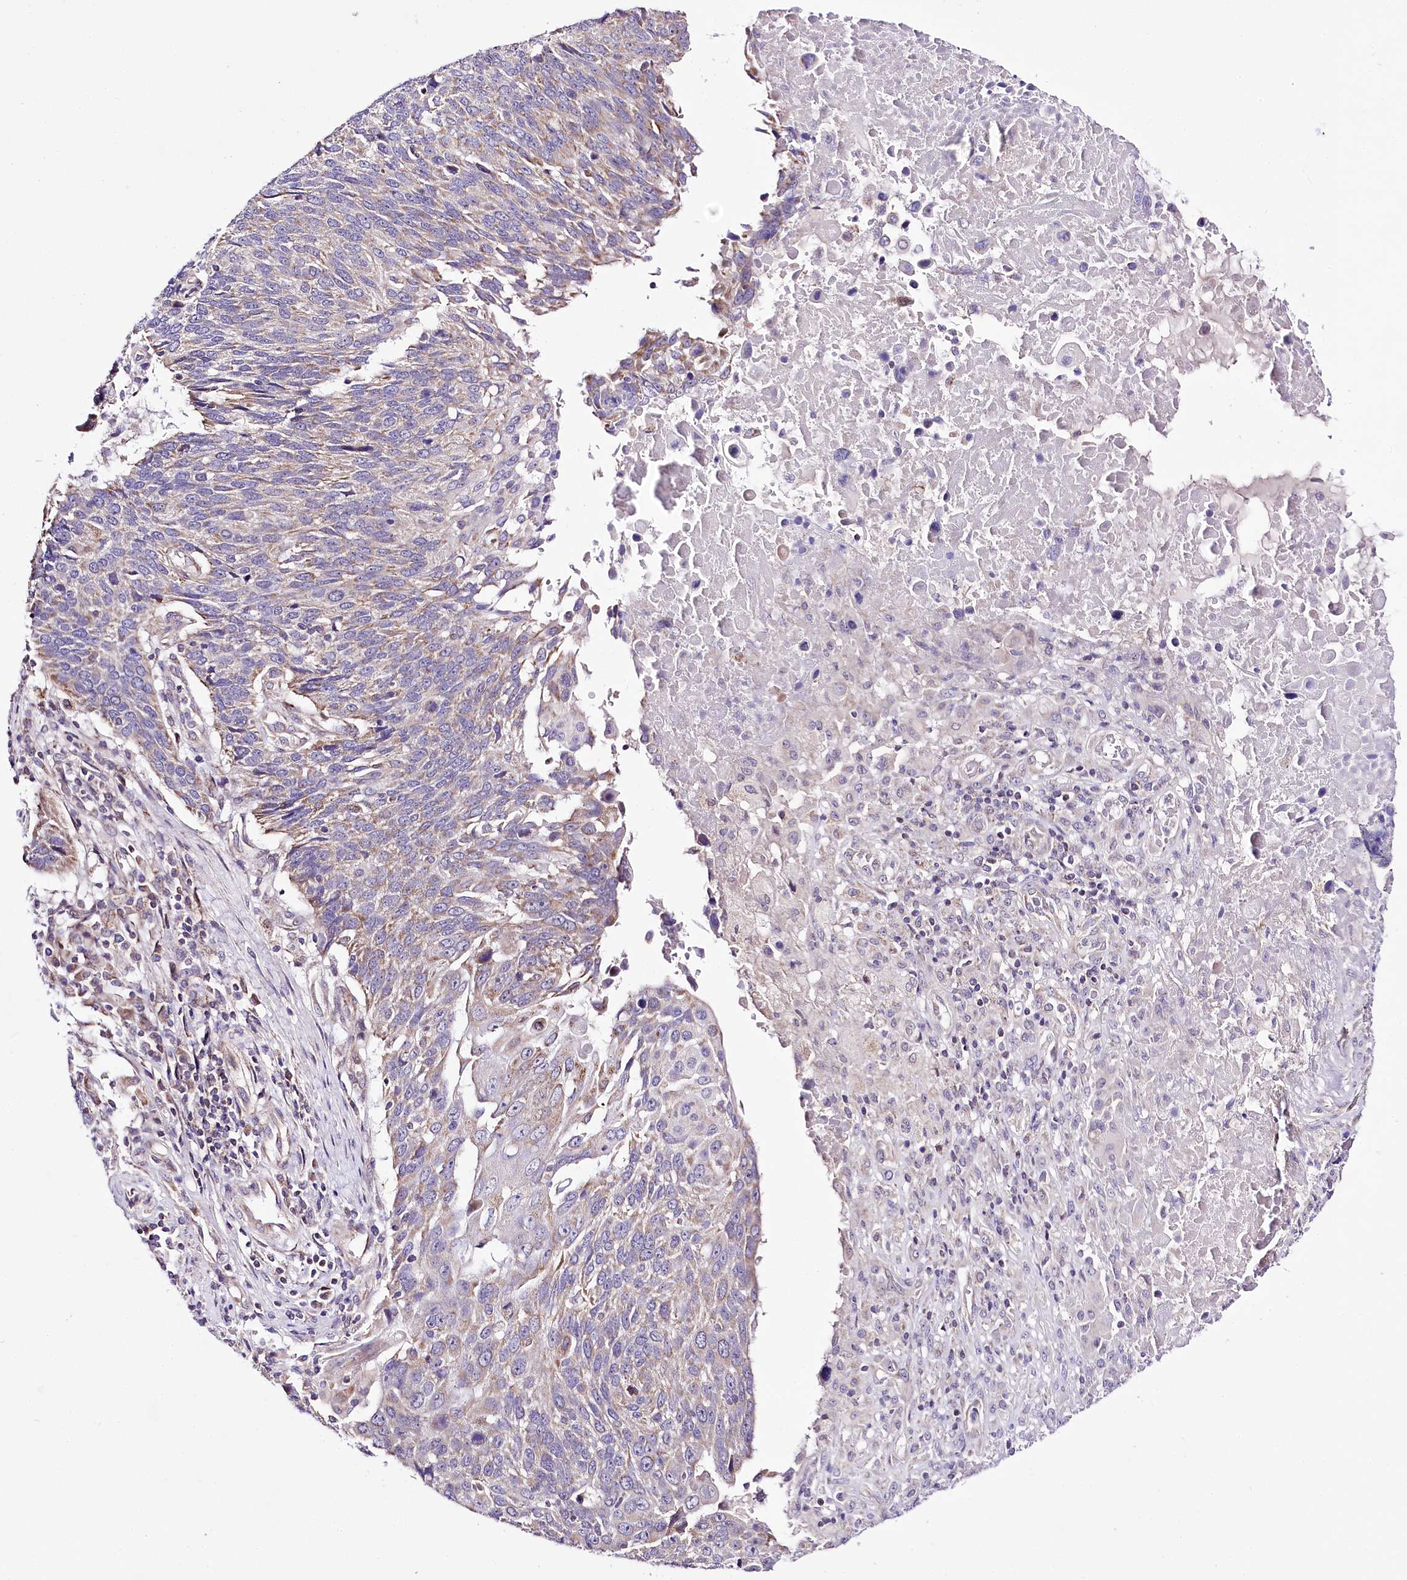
{"staining": {"intensity": "weak", "quantity": ">75%", "location": "cytoplasmic/membranous"}, "tissue": "lung cancer", "cell_type": "Tumor cells", "image_type": "cancer", "snomed": [{"axis": "morphology", "description": "Squamous cell carcinoma, NOS"}, {"axis": "topography", "description": "Lung"}], "caption": "Protein analysis of squamous cell carcinoma (lung) tissue exhibits weak cytoplasmic/membranous expression in approximately >75% of tumor cells.", "gene": "ATE1", "patient": {"sex": "male", "age": 66}}